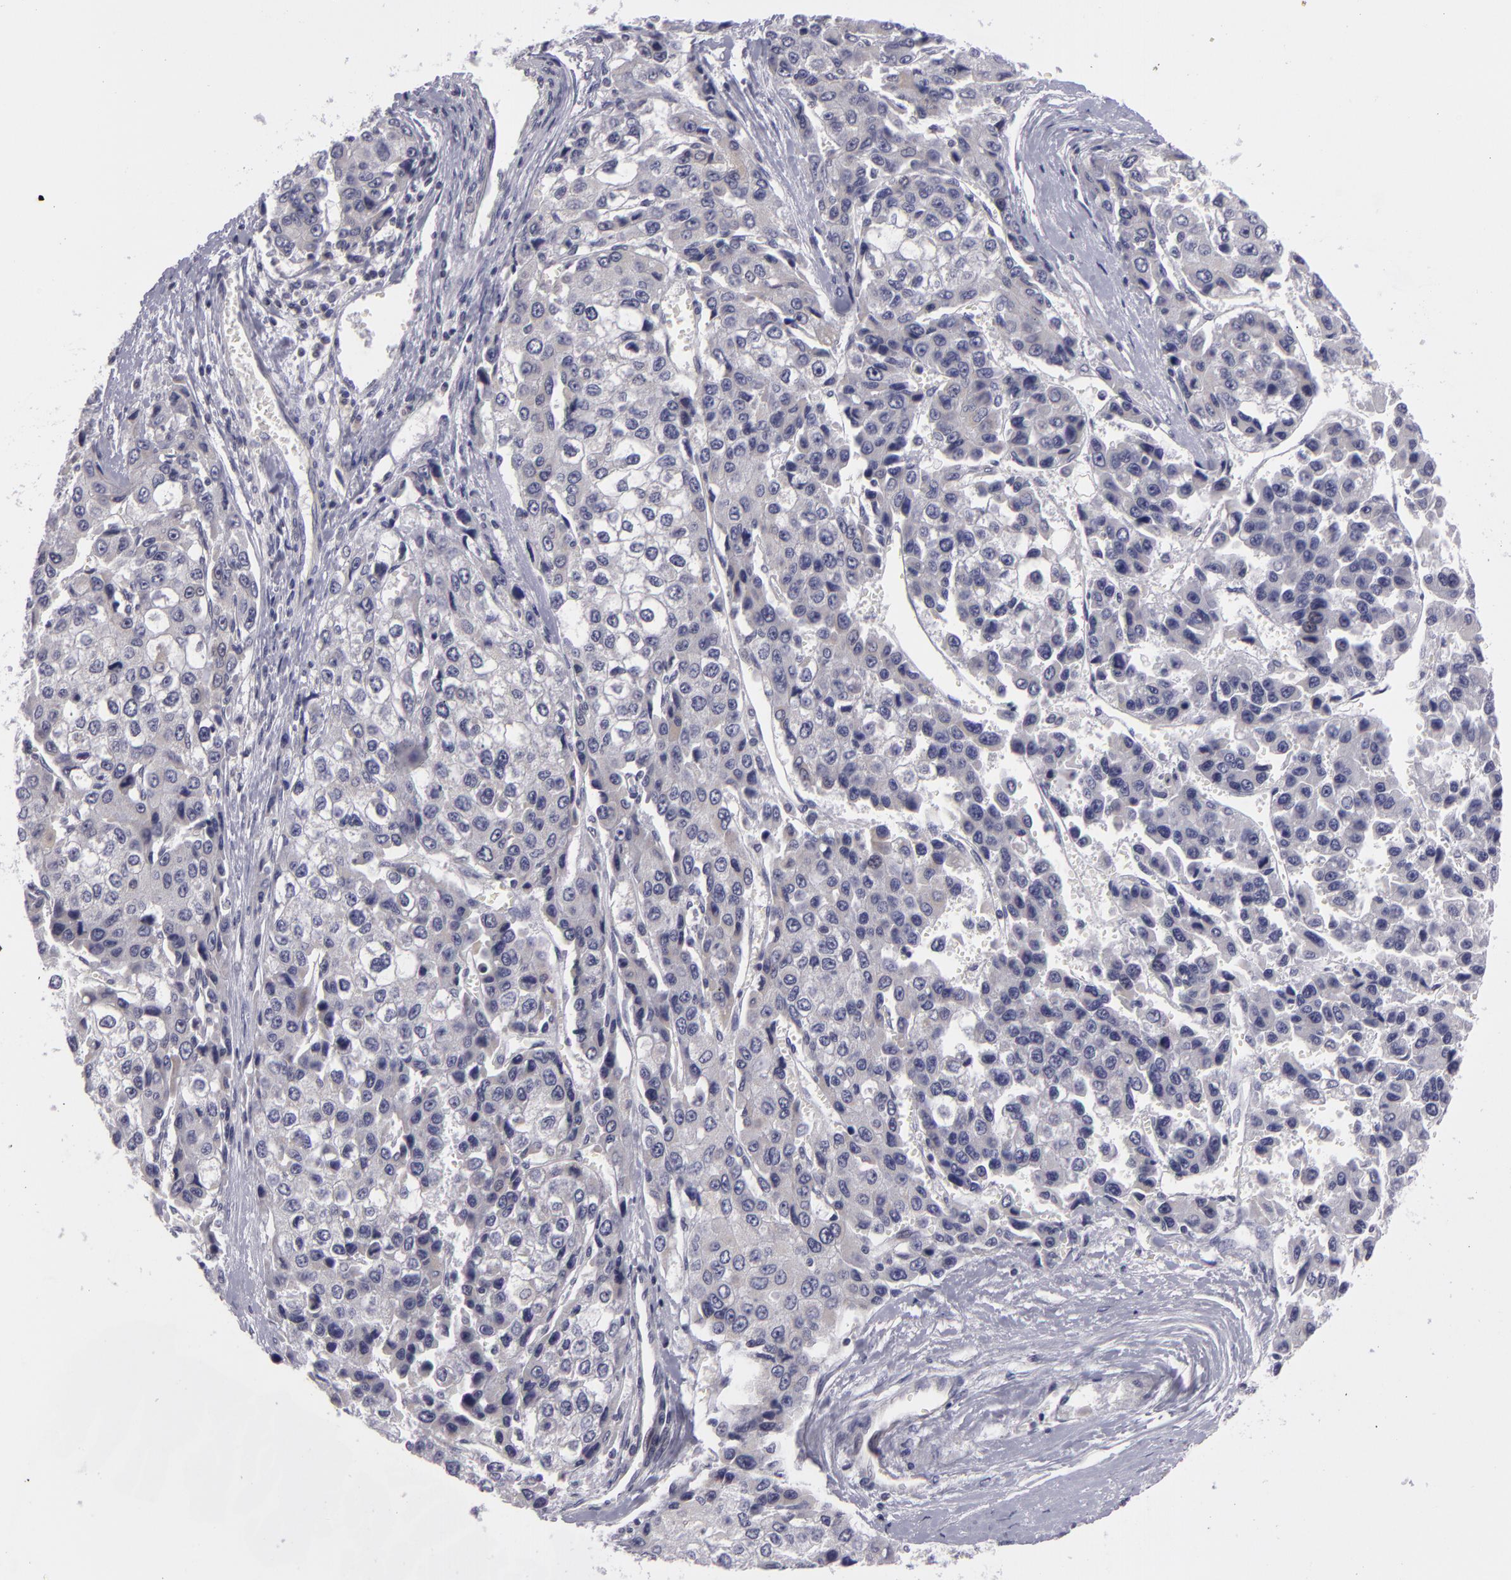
{"staining": {"intensity": "negative", "quantity": "none", "location": "none"}, "tissue": "liver cancer", "cell_type": "Tumor cells", "image_type": "cancer", "snomed": [{"axis": "morphology", "description": "Carcinoma, Hepatocellular, NOS"}, {"axis": "topography", "description": "Liver"}], "caption": "Tumor cells show no significant protein positivity in liver cancer.", "gene": "BCL10", "patient": {"sex": "female", "age": 66}}